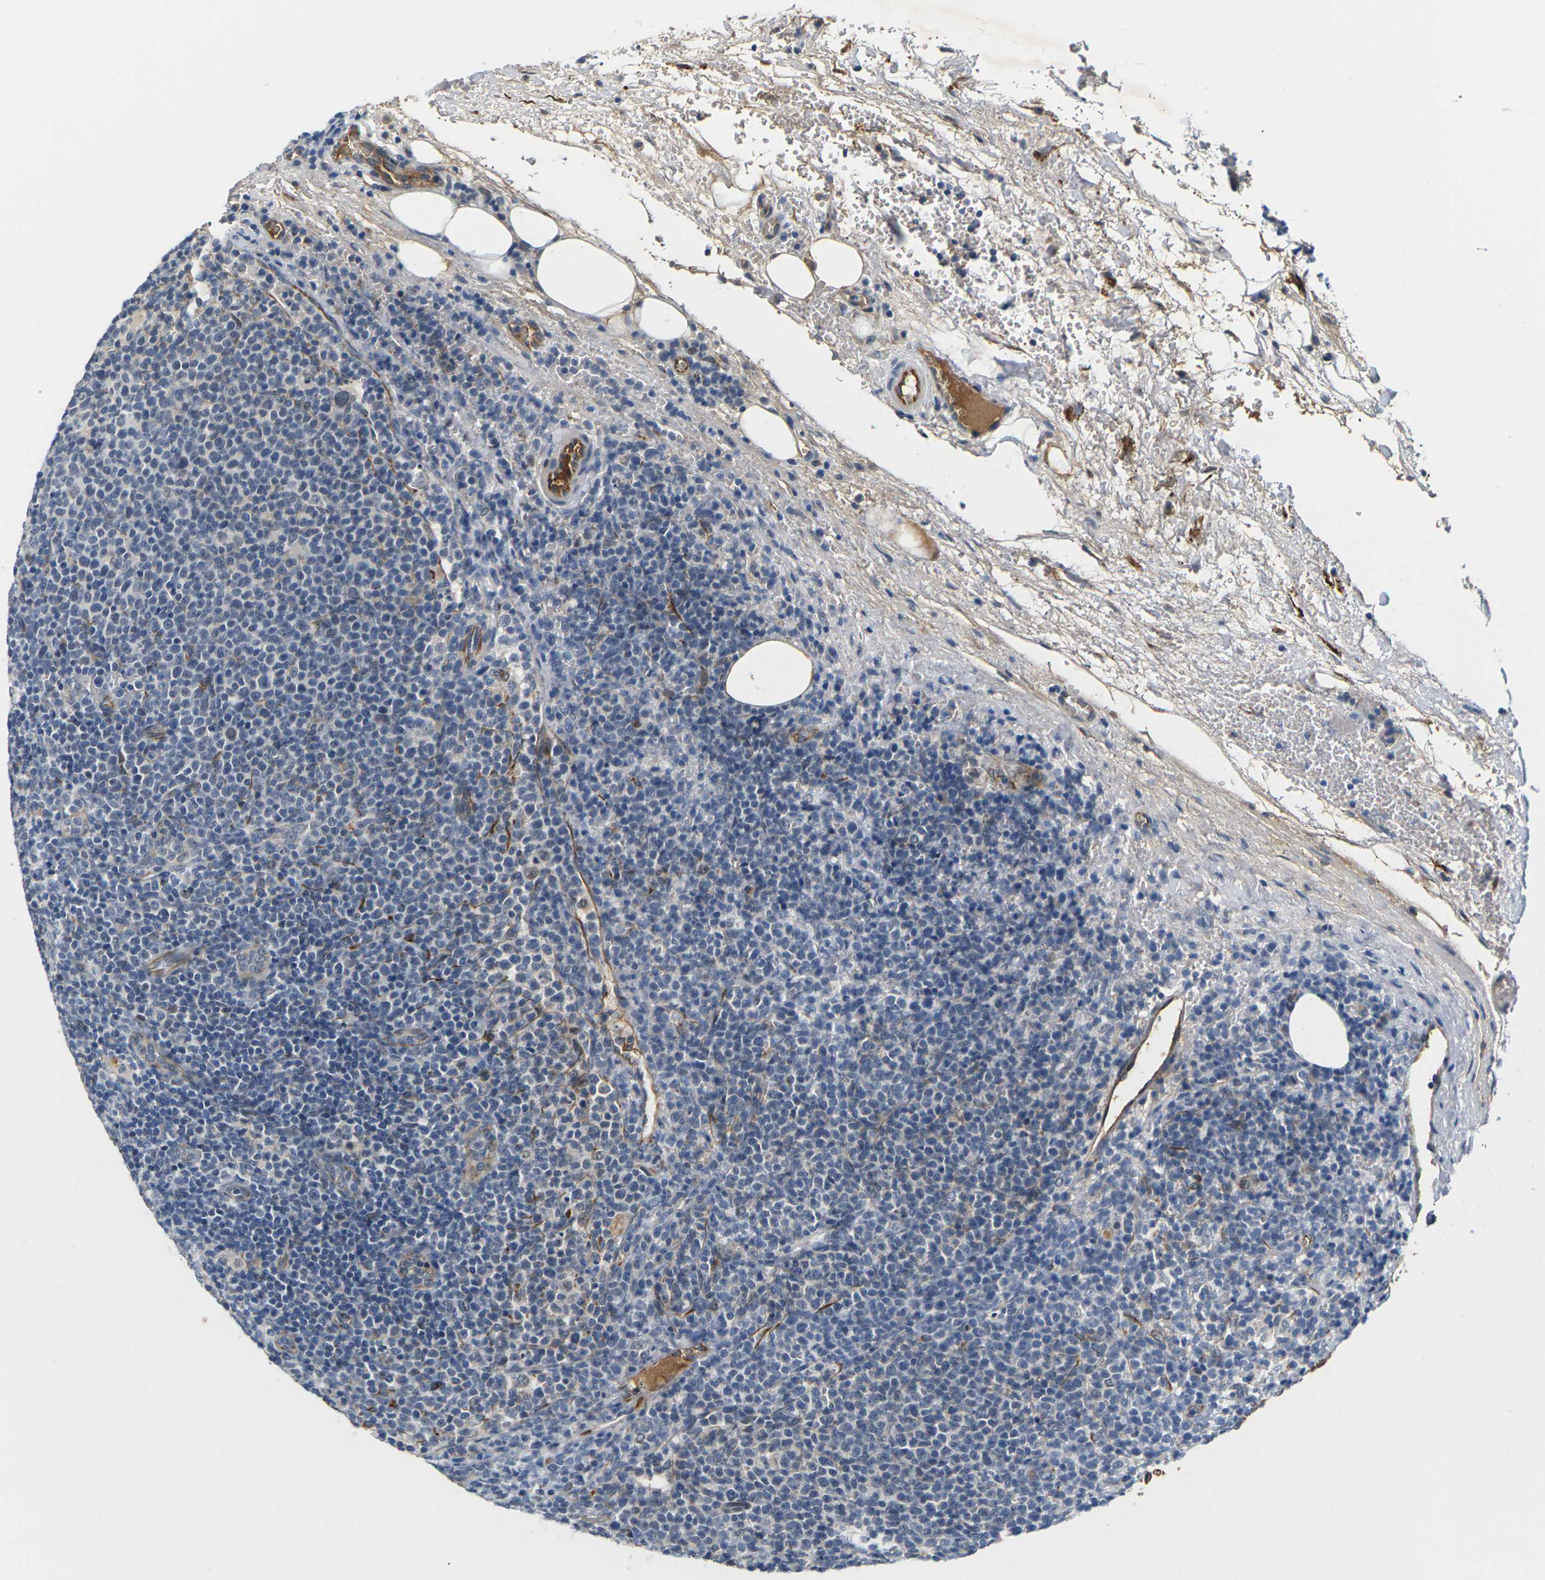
{"staining": {"intensity": "weak", "quantity": "<25%", "location": "cytoplasmic/membranous,nuclear"}, "tissue": "lymphoma", "cell_type": "Tumor cells", "image_type": "cancer", "snomed": [{"axis": "morphology", "description": "Malignant lymphoma, non-Hodgkin's type, High grade"}, {"axis": "topography", "description": "Lymph node"}], "caption": "This is an immunohistochemistry micrograph of malignant lymphoma, non-Hodgkin's type (high-grade). There is no expression in tumor cells.", "gene": "PKP2", "patient": {"sex": "male", "age": 61}}